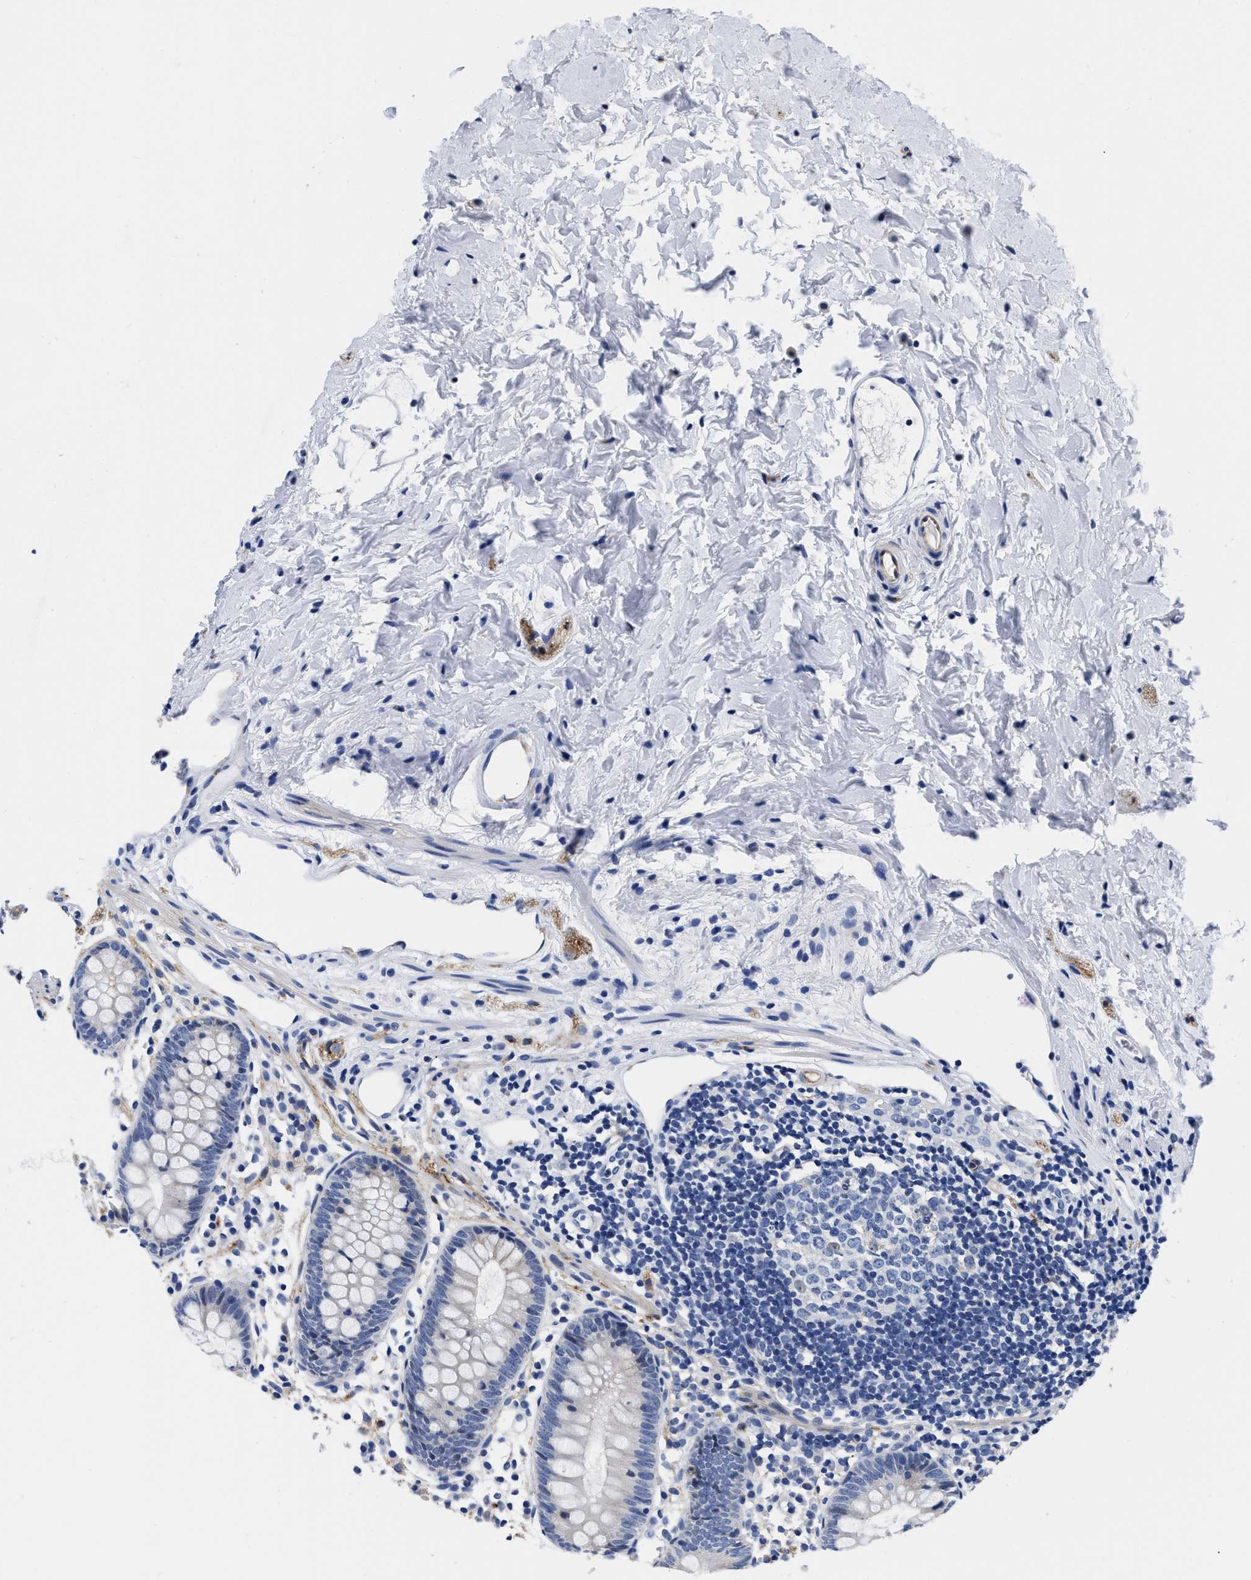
{"staining": {"intensity": "negative", "quantity": "none", "location": "none"}, "tissue": "appendix", "cell_type": "Glandular cells", "image_type": "normal", "snomed": [{"axis": "morphology", "description": "Normal tissue, NOS"}, {"axis": "topography", "description": "Appendix"}], "caption": "Appendix stained for a protein using immunohistochemistry (IHC) displays no staining glandular cells.", "gene": "SLC35F1", "patient": {"sex": "female", "age": 20}}